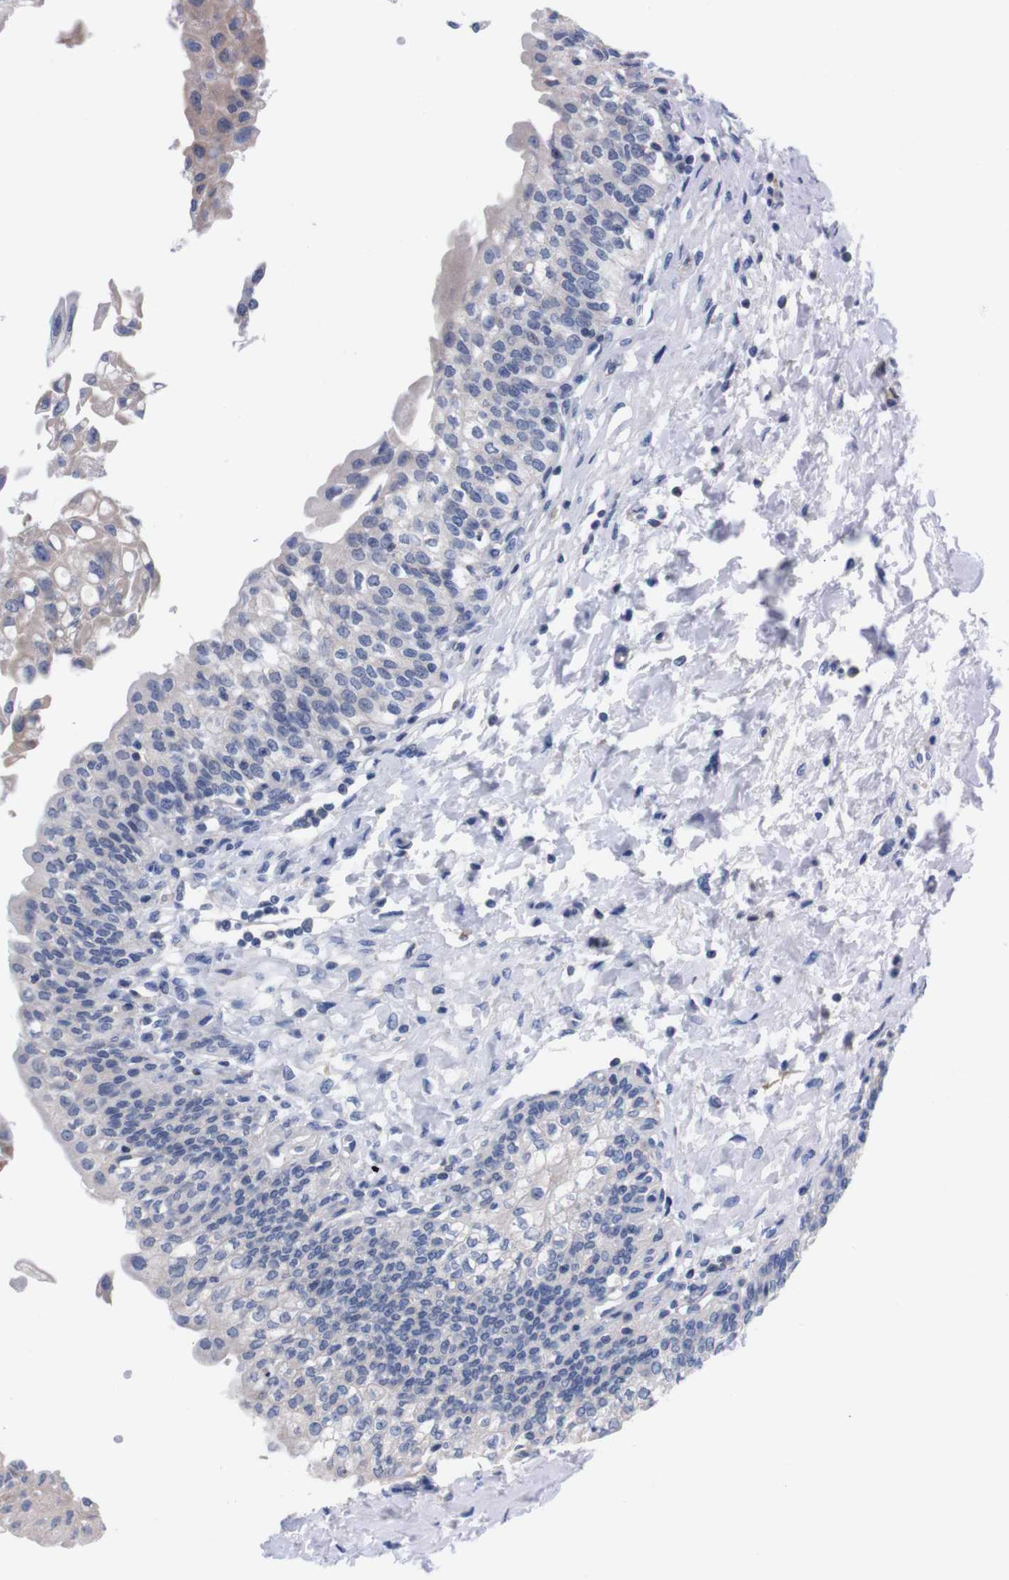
{"staining": {"intensity": "negative", "quantity": "none", "location": "none"}, "tissue": "urinary bladder", "cell_type": "Urothelial cells", "image_type": "normal", "snomed": [{"axis": "morphology", "description": "Normal tissue, NOS"}, {"axis": "topography", "description": "Urinary bladder"}], "caption": "Immunohistochemical staining of benign urinary bladder demonstrates no significant staining in urothelial cells.", "gene": "FAM210A", "patient": {"sex": "male", "age": 55}}